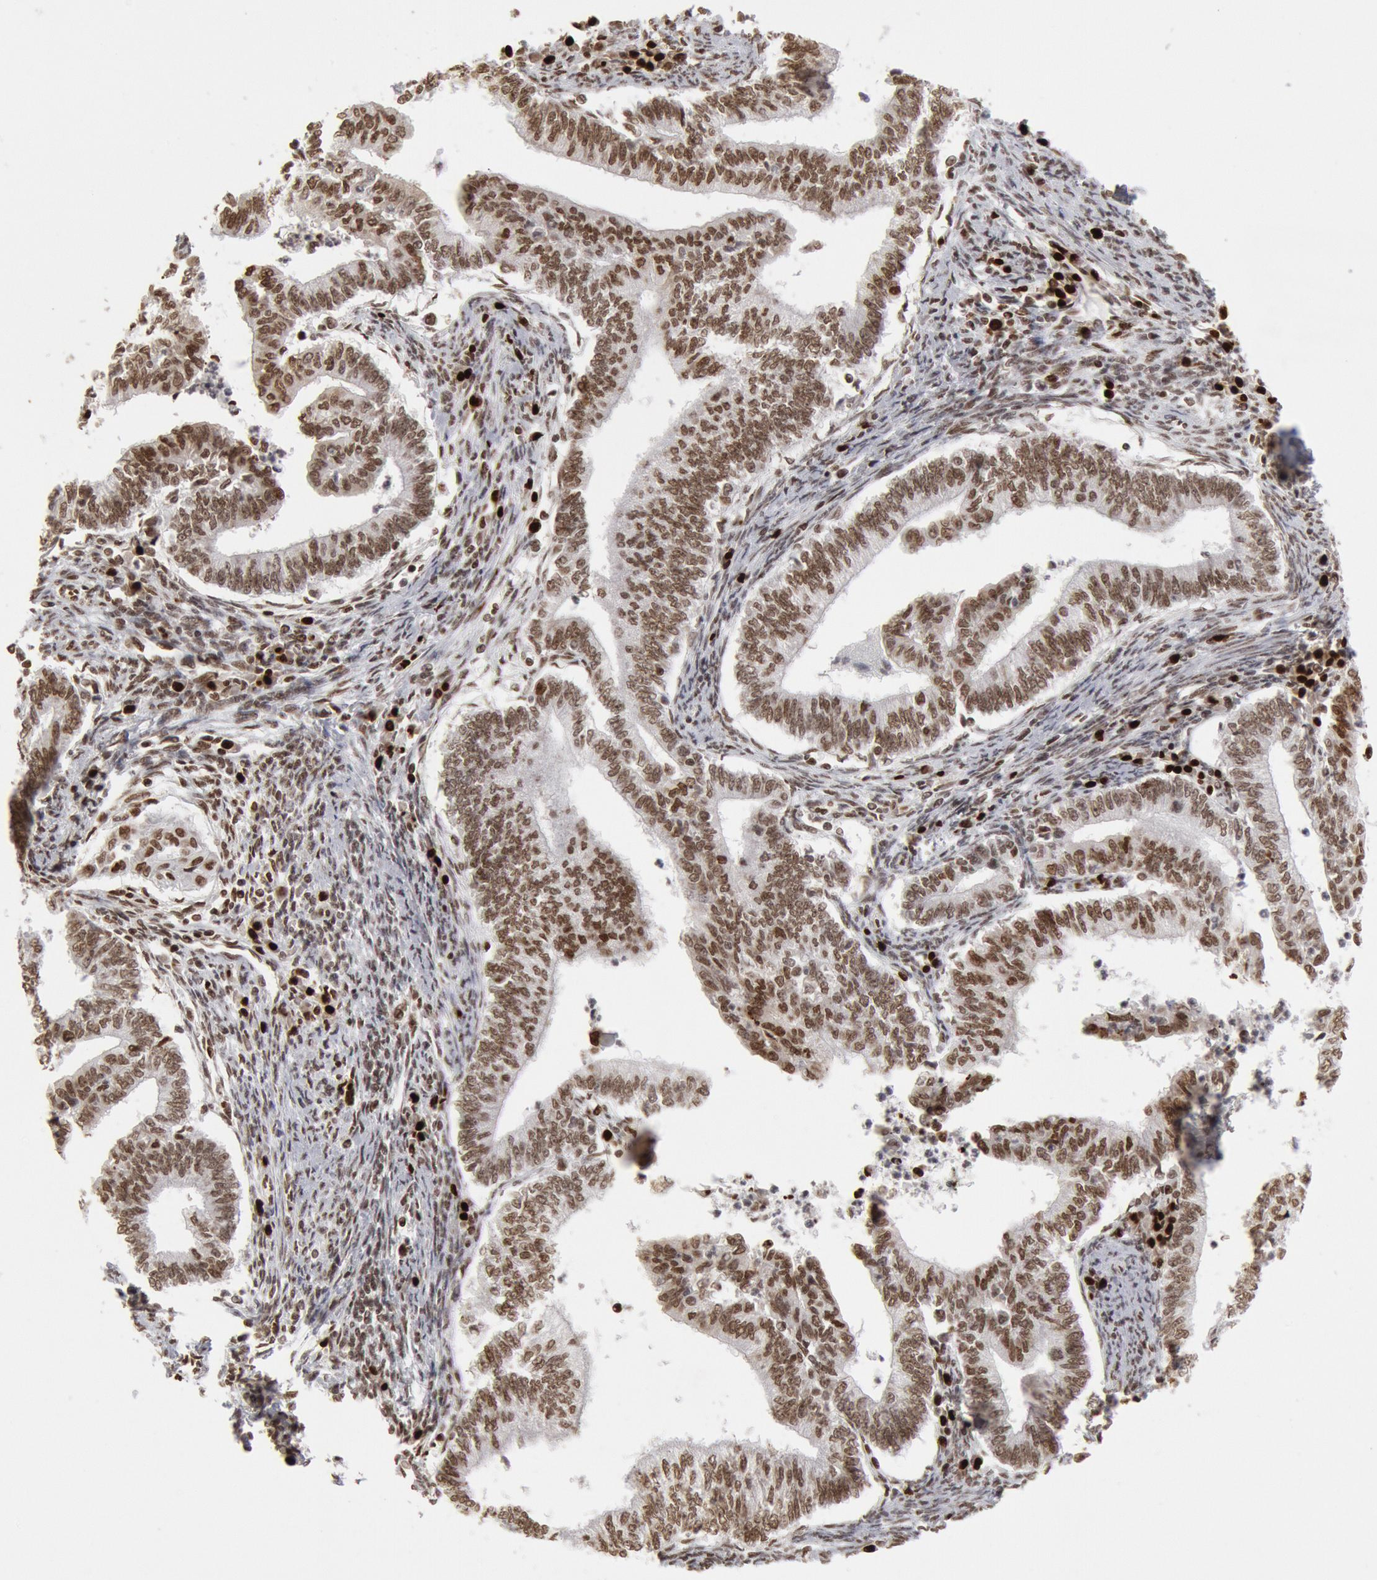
{"staining": {"intensity": "strong", "quantity": ">75%", "location": "nuclear"}, "tissue": "endometrial cancer", "cell_type": "Tumor cells", "image_type": "cancer", "snomed": [{"axis": "morphology", "description": "Adenocarcinoma, NOS"}, {"axis": "topography", "description": "Endometrium"}], "caption": "Endometrial adenocarcinoma stained for a protein exhibits strong nuclear positivity in tumor cells.", "gene": "SUB1", "patient": {"sex": "female", "age": 66}}